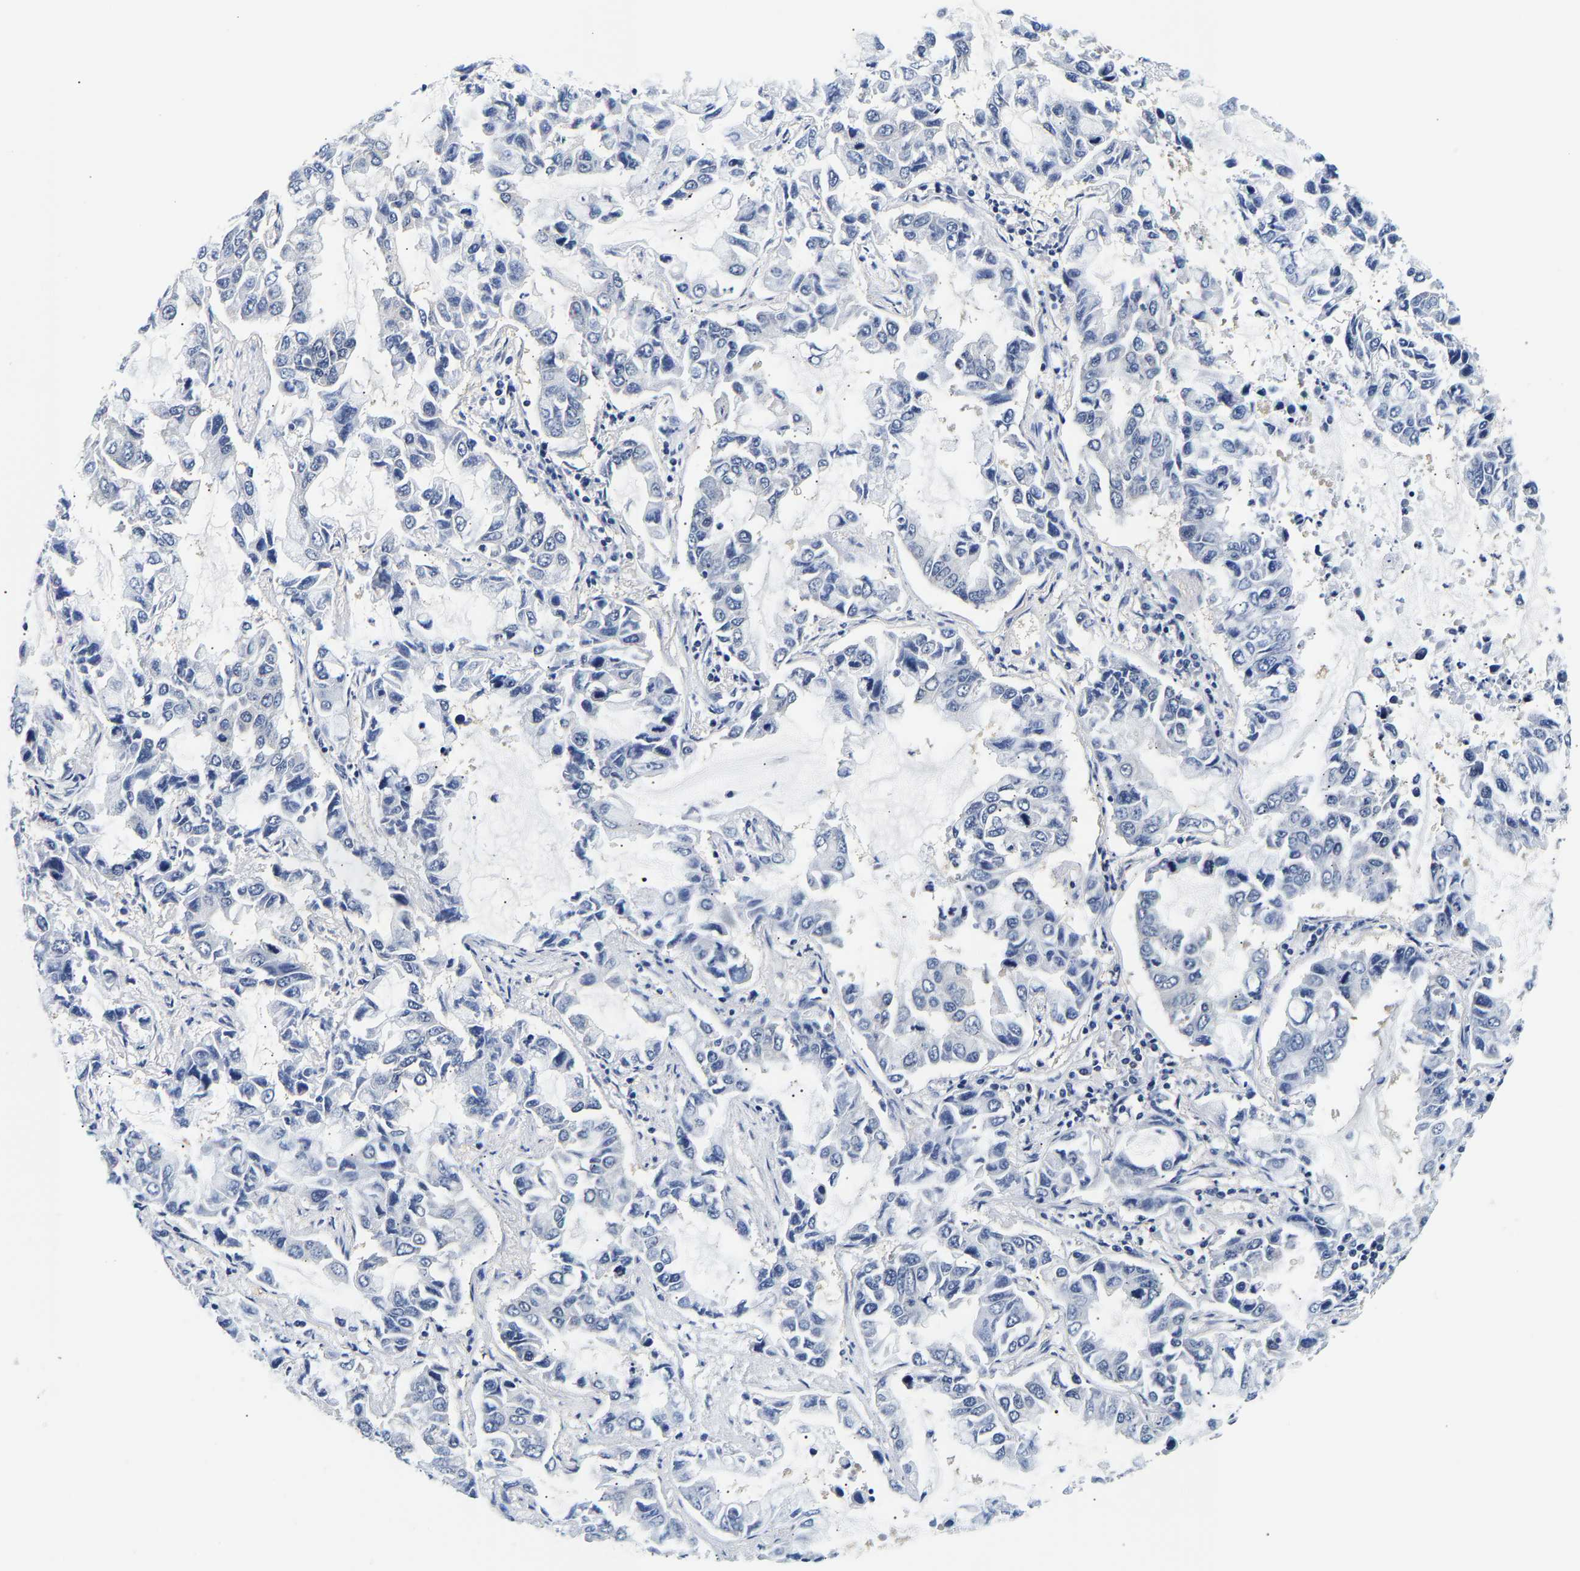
{"staining": {"intensity": "negative", "quantity": "none", "location": "none"}, "tissue": "lung cancer", "cell_type": "Tumor cells", "image_type": "cancer", "snomed": [{"axis": "morphology", "description": "Adenocarcinoma, NOS"}, {"axis": "topography", "description": "Lung"}], "caption": "There is no significant staining in tumor cells of lung cancer.", "gene": "UCHL3", "patient": {"sex": "male", "age": 64}}